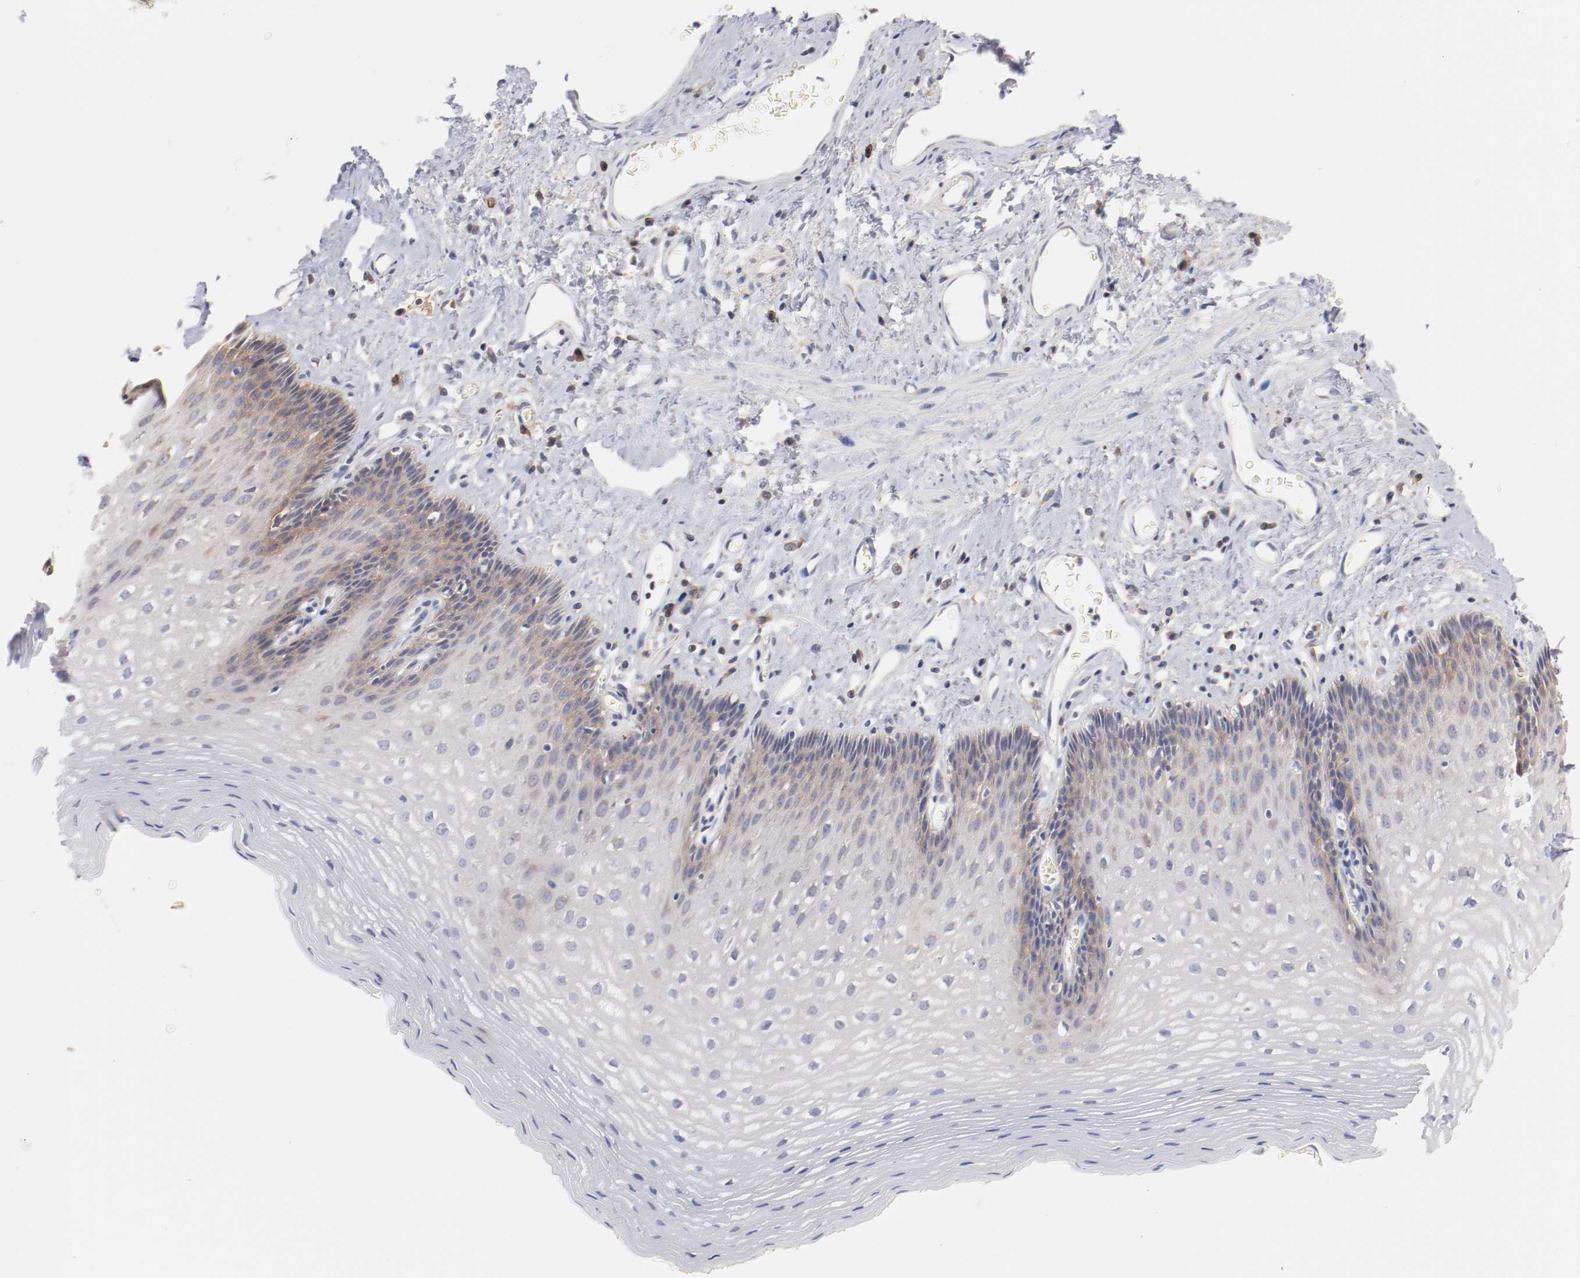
{"staining": {"intensity": "weak", "quantity": "<25%", "location": "cytoplasmic/membranous"}, "tissue": "esophagus", "cell_type": "Squamous epithelial cells", "image_type": "normal", "snomed": [{"axis": "morphology", "description": "Normal tissue, NOS"}, {"axis": "topography", "description": "Esophagus"}], "caption": "IHC image of unremarkable esophagus stained for a protein (brown), which demonstrates no staining in squamous epithelial cells.", "gene": "SETD3", "patient": {"sex": "female", "age": 70}}